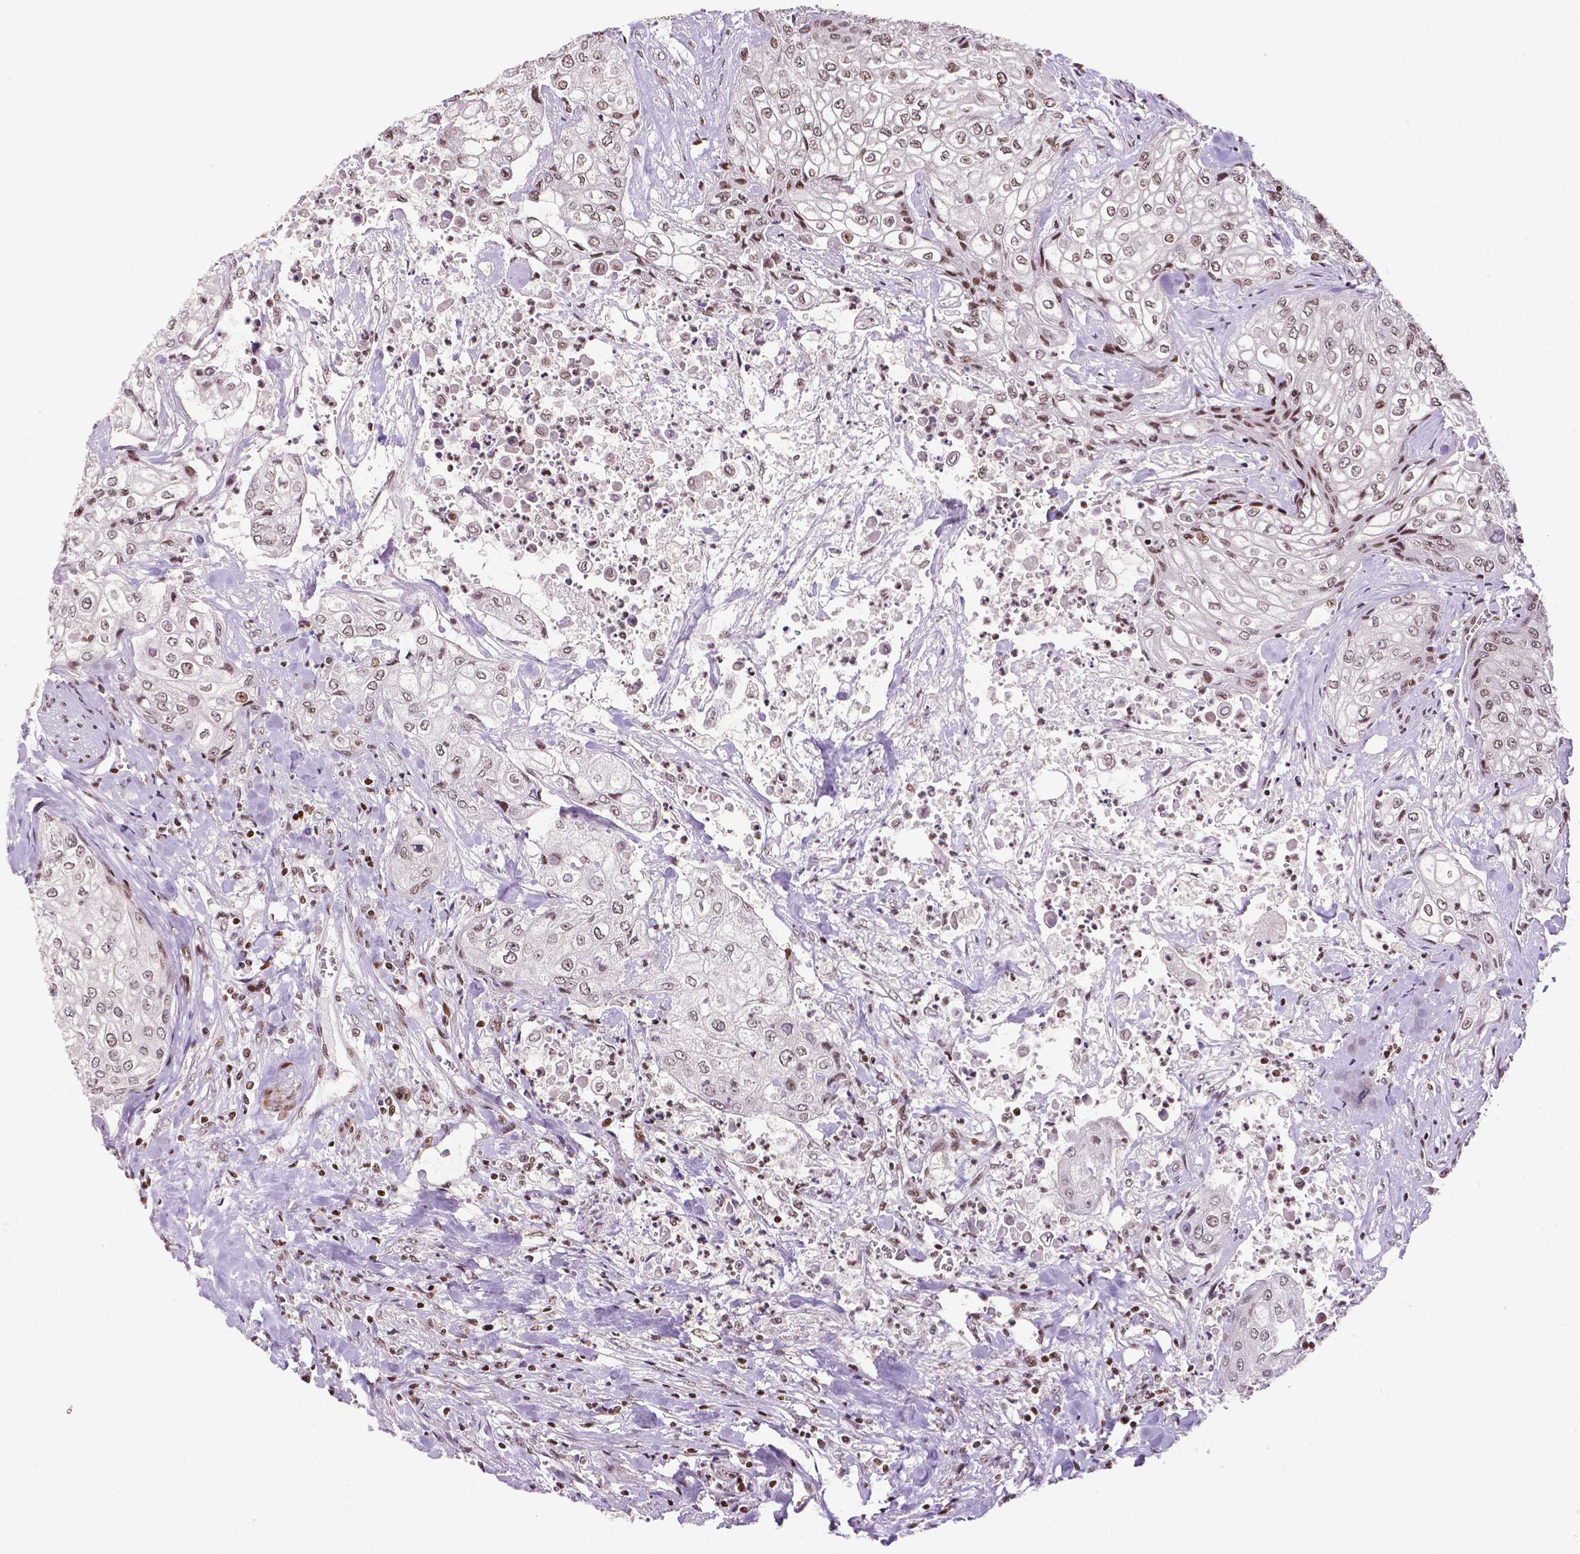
{"staining": {"intensity": "weak", "quantity": "<25%", "location": "nuclear"}, "tissue": "urothelial cancer", "cell_type": "Tumor cells", "image_type": "cancer", "snomed": [{"axis": "morphology", "description": "Urothelial carcinoma, High grade"}, {"axis": "topography", "description": "Urinary bladder"}], "caption": "Micrograph shows no protein expression in tumor cells of high-grade urothelial carcinoma tissue.", "gene": "CTCF", "patient": {"sex": "male", "age": 62}}